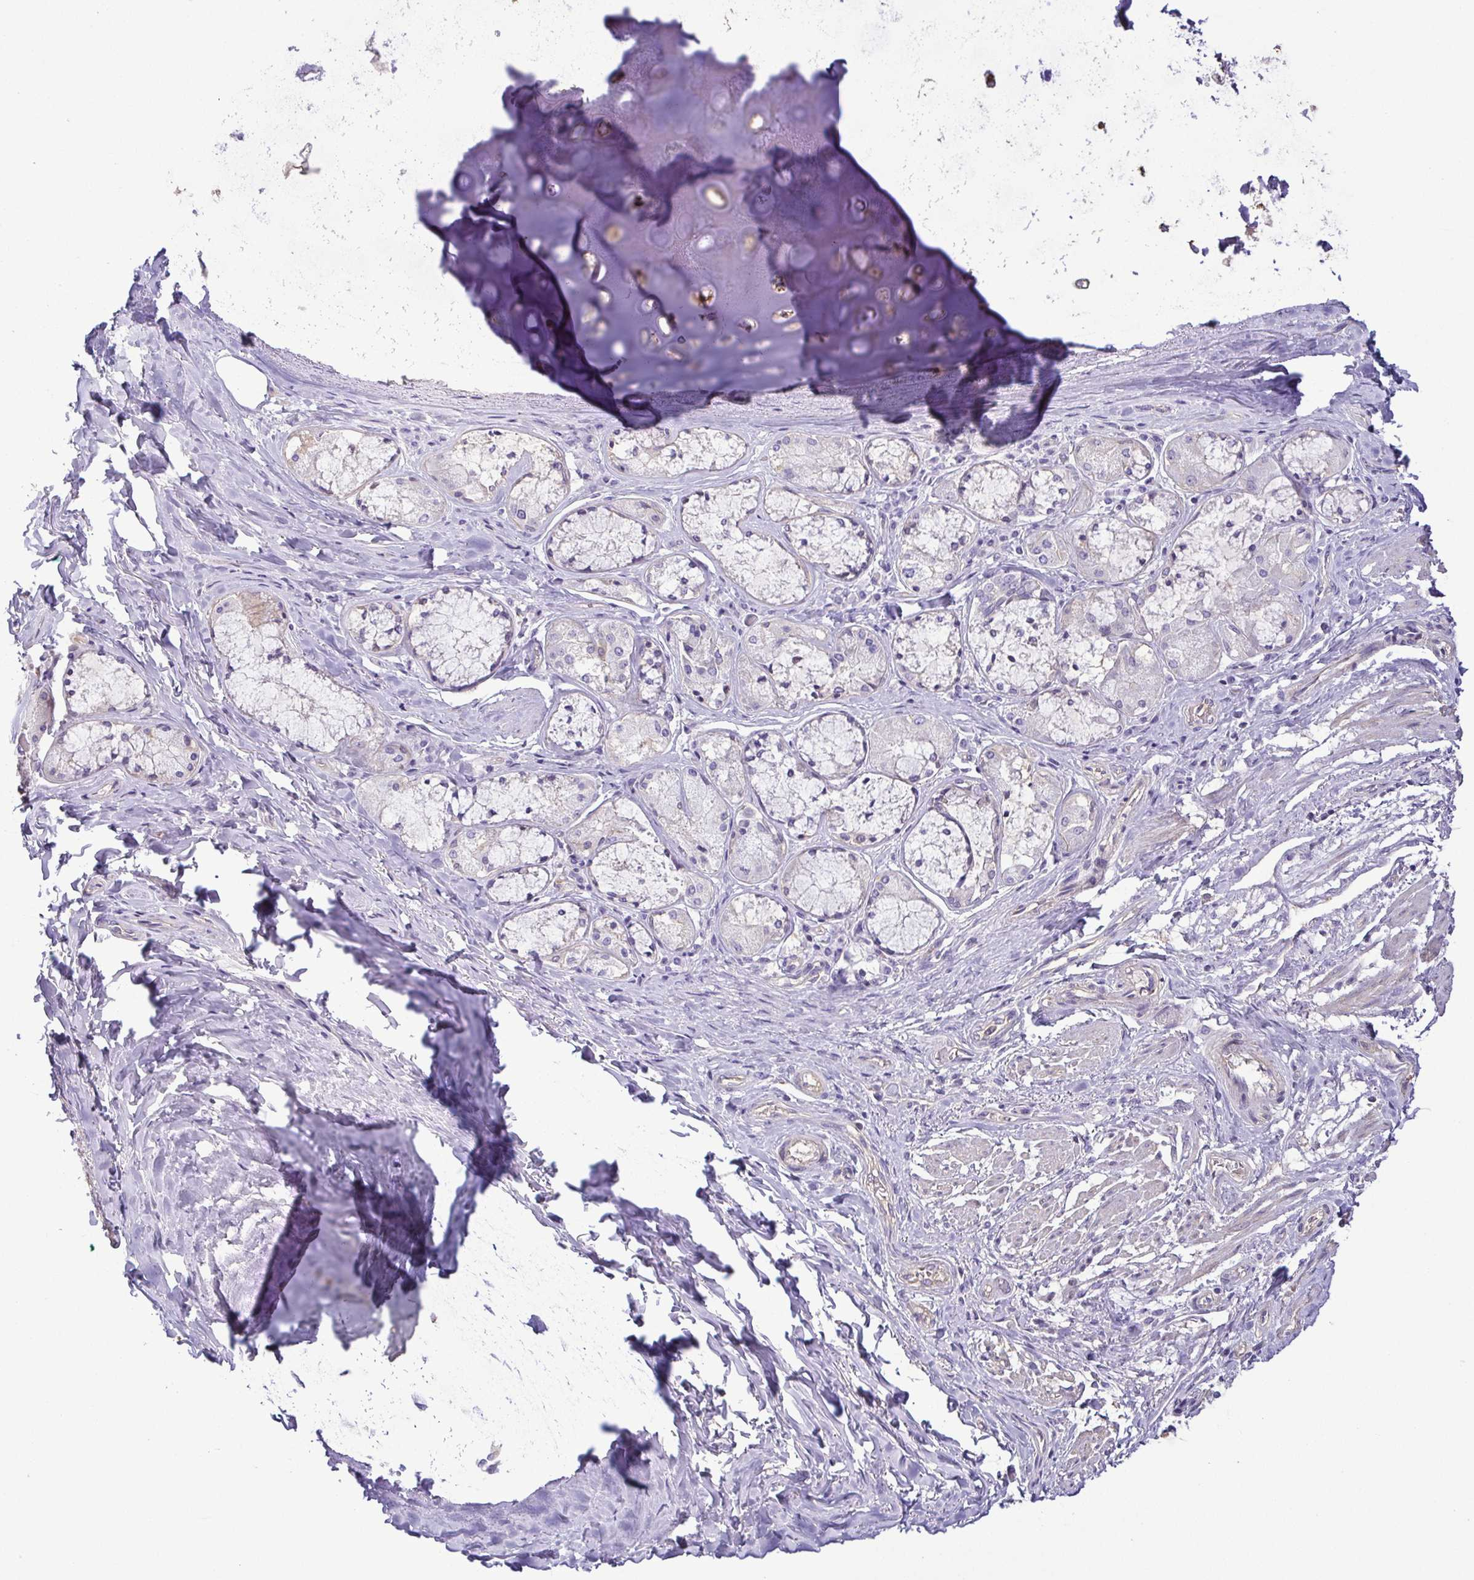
{"staining": {"intensity": "negative", "quantity": "none", "location": "none"}, "tissue": "adipose tissue", "cell_type": "Adipocytes", "image_type": "normal", "snomed": [{"axis": "morphology", "description": "Normal tissue, NOS"}, {"axis": "topography", "description": "Cartilage tissue"}, {"axis": "topography", "description": "Bronchus"}], "caption": "High magnification brightfield microscopy of benign adipose tissue stained with DAB (3,3'-diaminobenzidine) (brown) and counterstained with hematoxylin (blue): adipocytes show no significant staining. (DAB immunohistochemistry (IHC), high magnification).", "gene": "MYL10", "patient": {"sex": "male", "age": 64}}